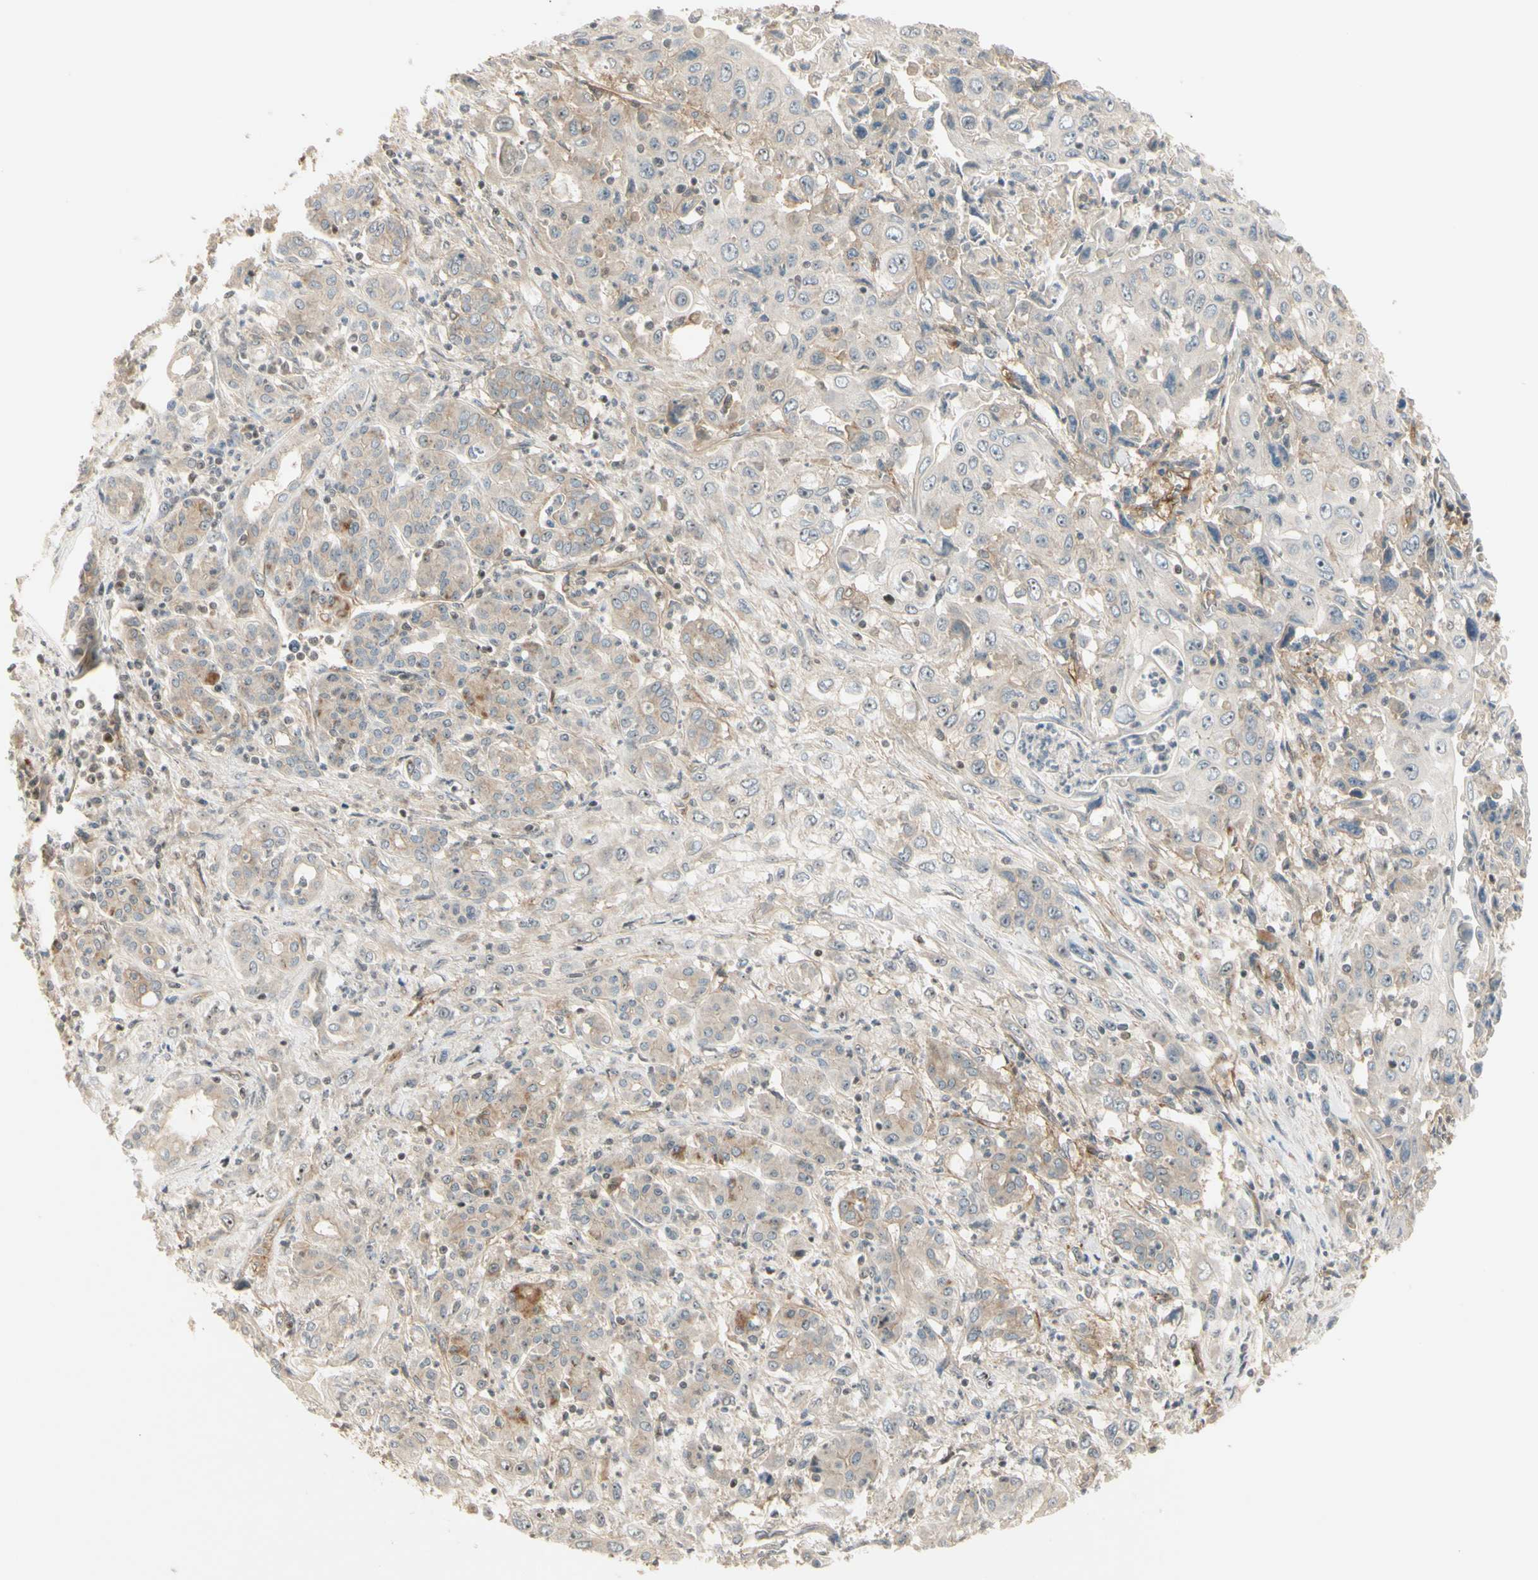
{"staining": {"intensity": "weak", "quantity": ">75%", "location": "cytoplasmic/membranous"}, "tissue": "pancreatic cancer", "cell_type": "Tumor cells", "image_type": "cancer", "snomed": [{"axis": "morphology", "description": "Adenocarcinoma, NOS"}, {"axis": "topography", "description": "Pancreas"}], "caption": "Human pancreatic adenocarcinoma stained with a protein marker shows weak staining in tumor cells.", "gene": "NFYA", "patient": {"sex": "male", "age": 70}}